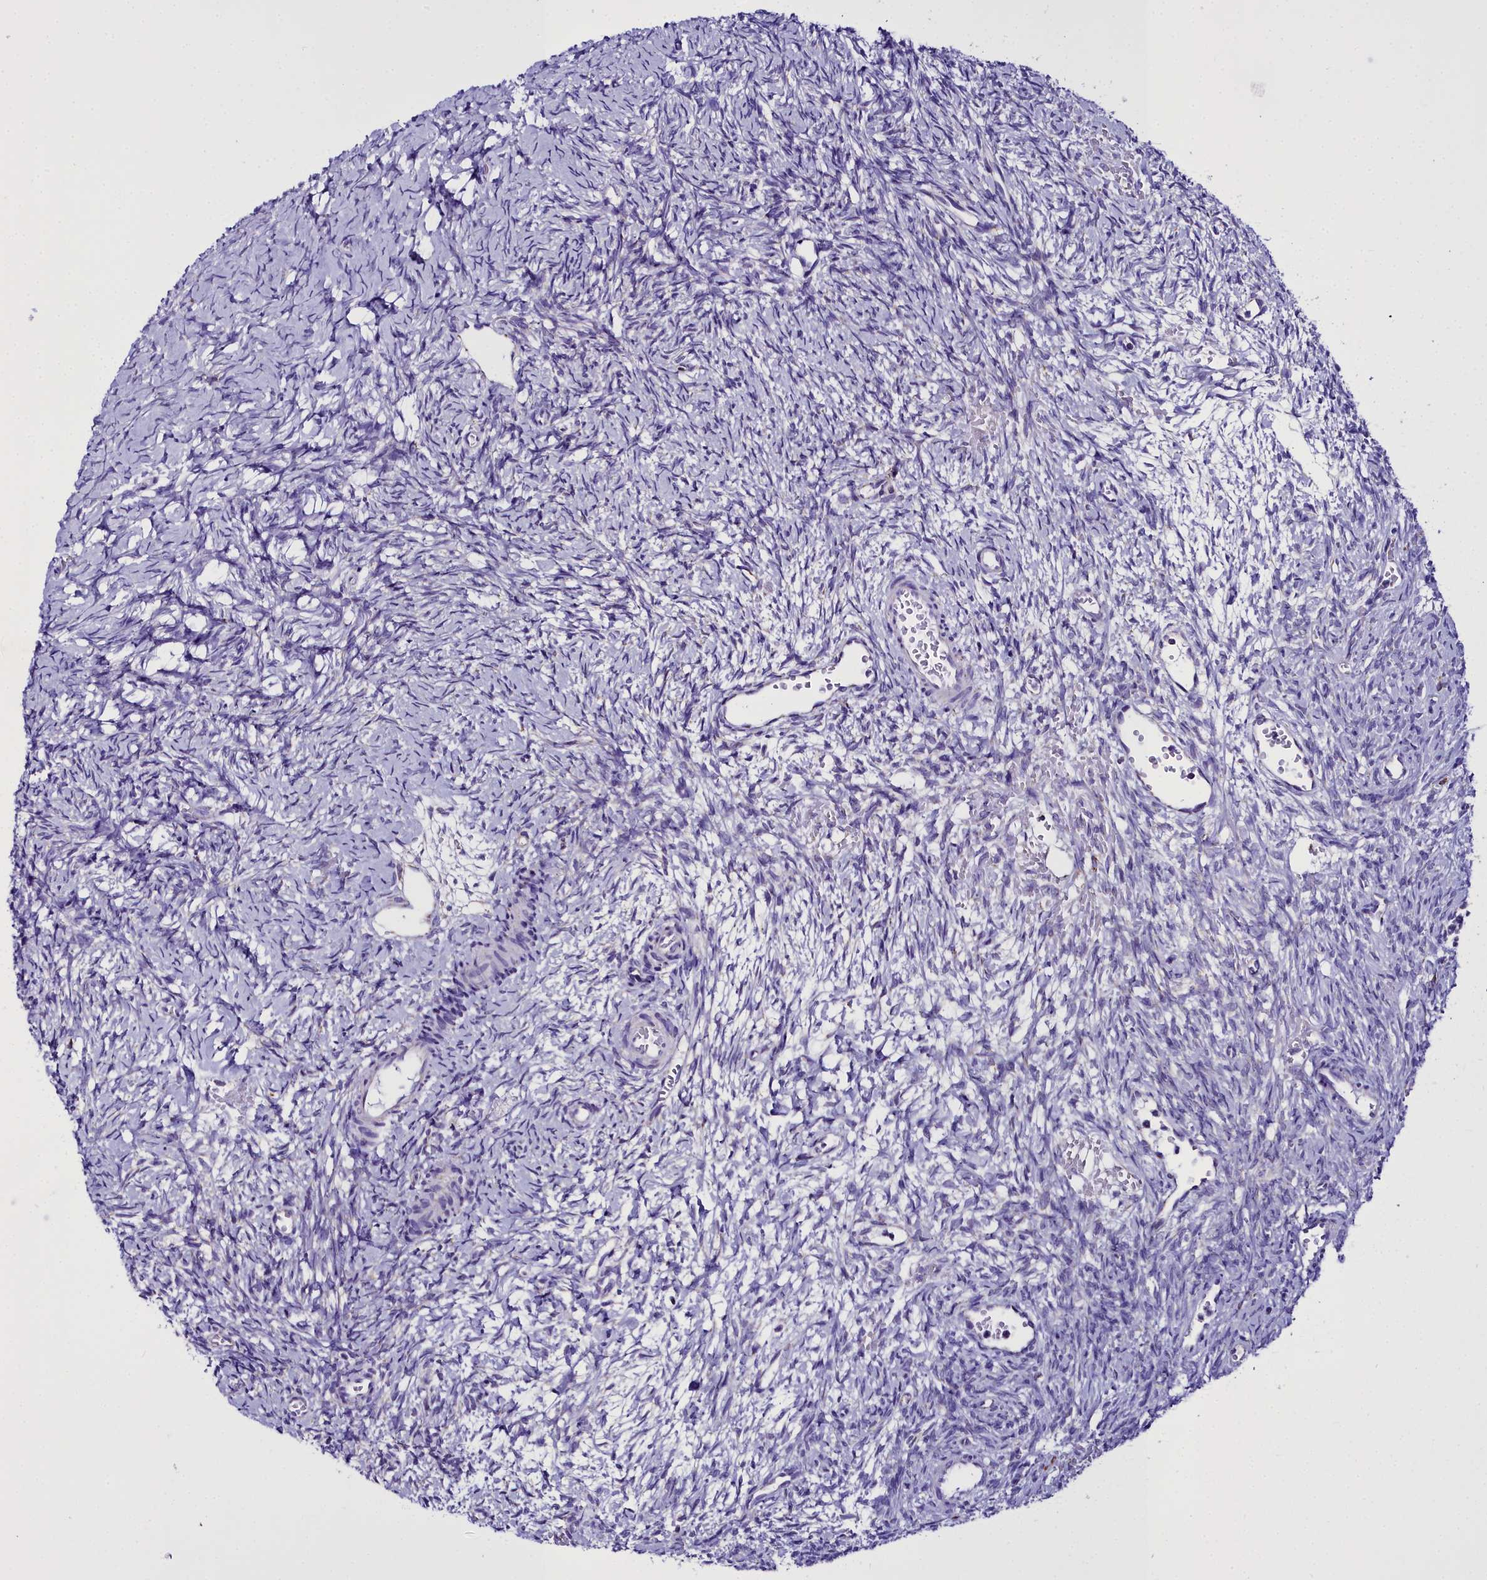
{"staining": {"intensity": "negative", "quantity": "none", "location": "none"}, "tissue": "ovary", "cell_type": "Ovarian stroma cells", "image_type": "normal", "snomed": [{"axis": "morphology", "description": "Normal tissue, NOS"}, {"axis": "topography", "description": "Ovary"}], "caption": "This is an immunohistochemistry (IHC) image of benign human ovary. There is no positivity in ovarian stroma cells.", "gene": "WDFY3", "patient": {"sex": "female", "age": 39}}